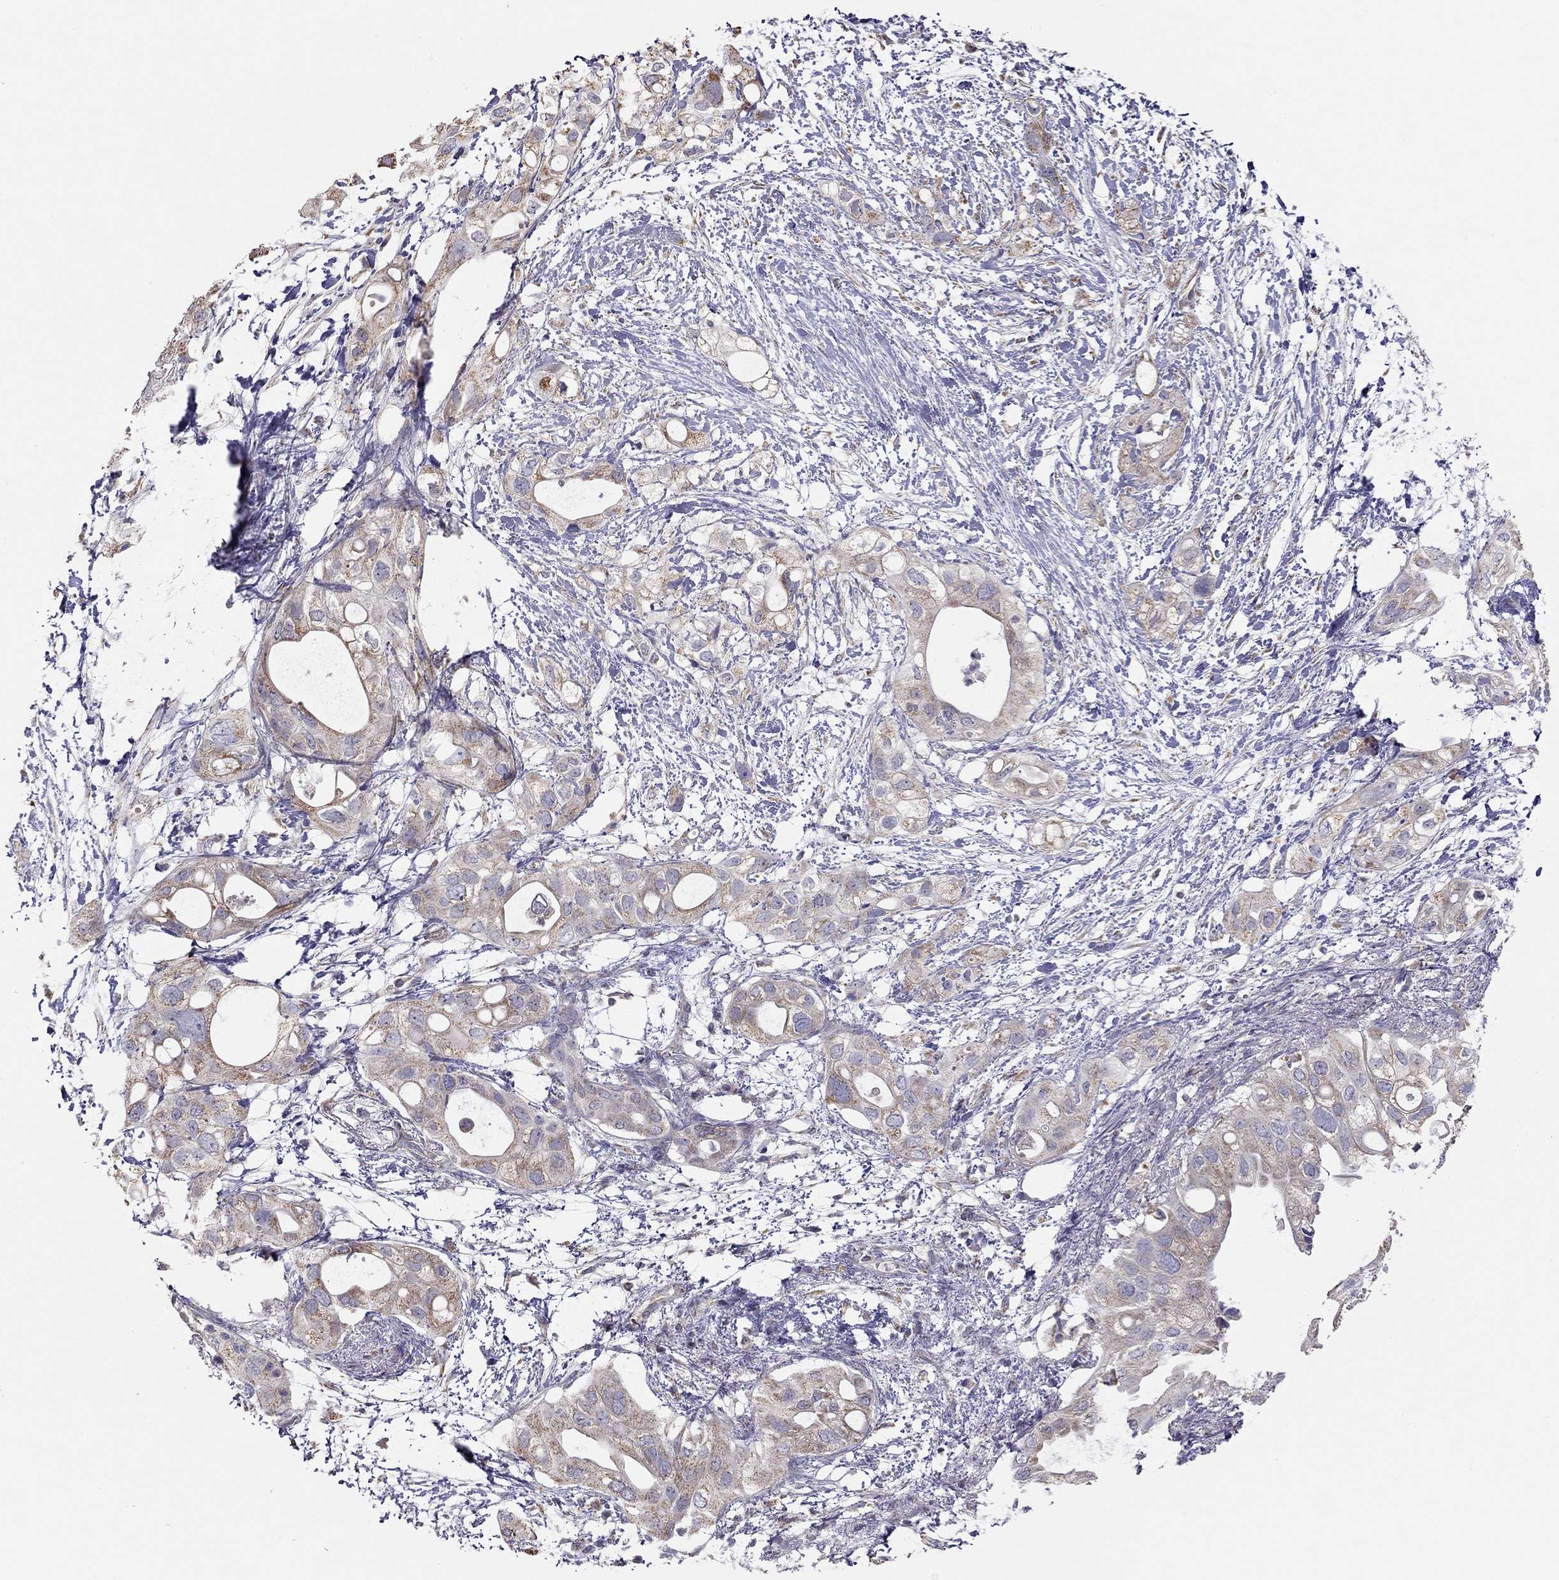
{"staining": {"intensity": "moderate", "quantity": "25%-75%", "location": "cytoplasmic/membranous"}, "tissue": "pancreatic cancer", "cell_type": "Tumor cells", "image_type": "cancer", "snomed": [{"axis": "morphology", "description": "Adenocarcinoma, NOS"}, {"axis": "topography", "description": "Pancreas"}], "caption": "A brown stain labels moderate cytoplasmic/membranous positivity of a protein in pancreatic adenocarcinoma tumor cells.", "gene": "LRIT3", "patient": {"sex": "female", "age": 72}}